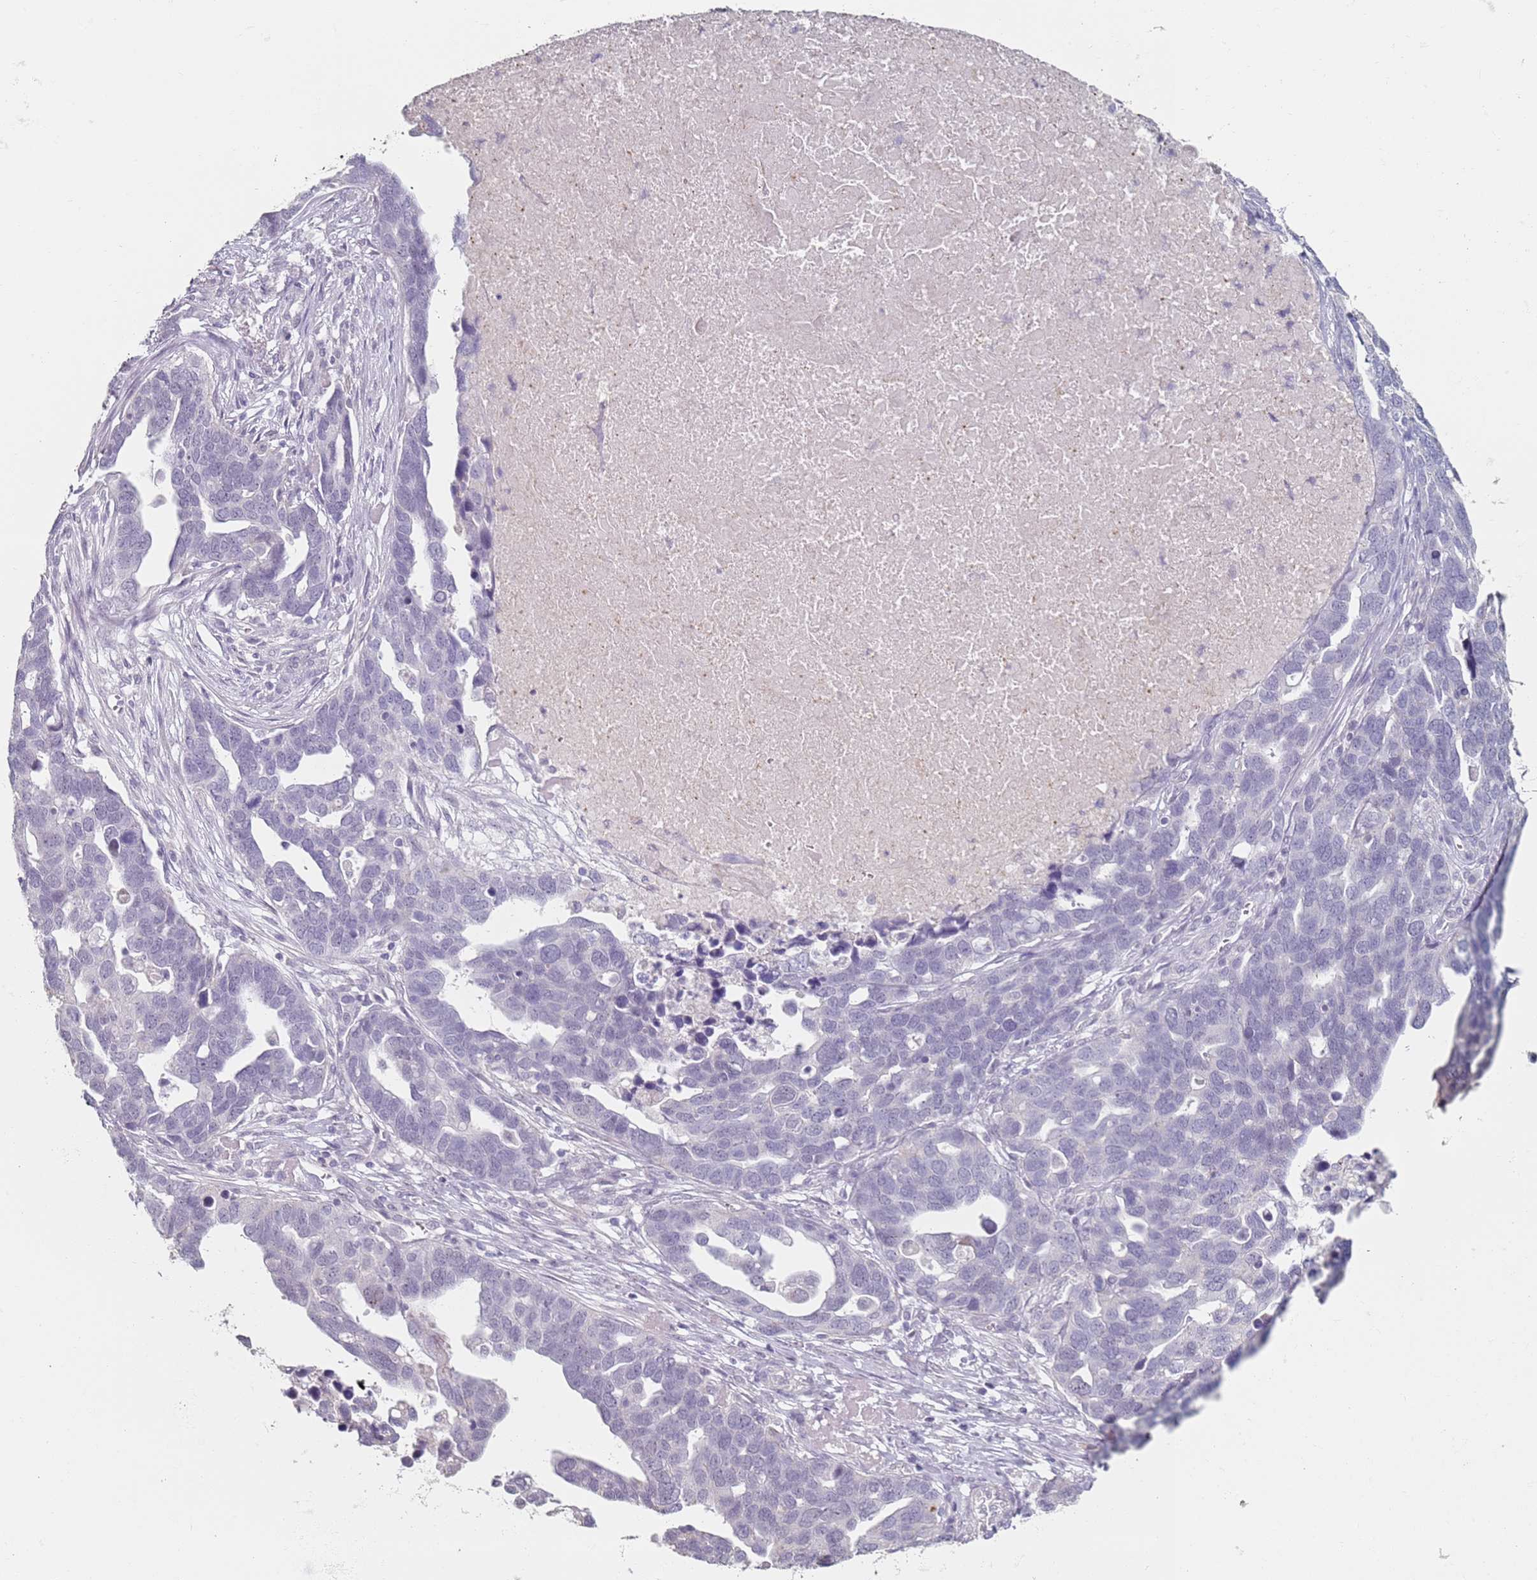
{"staining": {"intensity": "negative", "quantity": "none", "location": "none"}, "tissue": "ovarian cancer", "cell_type": "Tumor cells", "image_type": "cancer", "snomed": [{"axis": "morphology", "description": "Cystadenocarcinoma, serous, NOS"}, {"axis": "topography", "description": "Ovary"}], "caption": "Tumor cells are negative for protein expression in human ovarian cancer.", "gene": "DNAH11", "patient": {"sex": "female", "age": 54}}